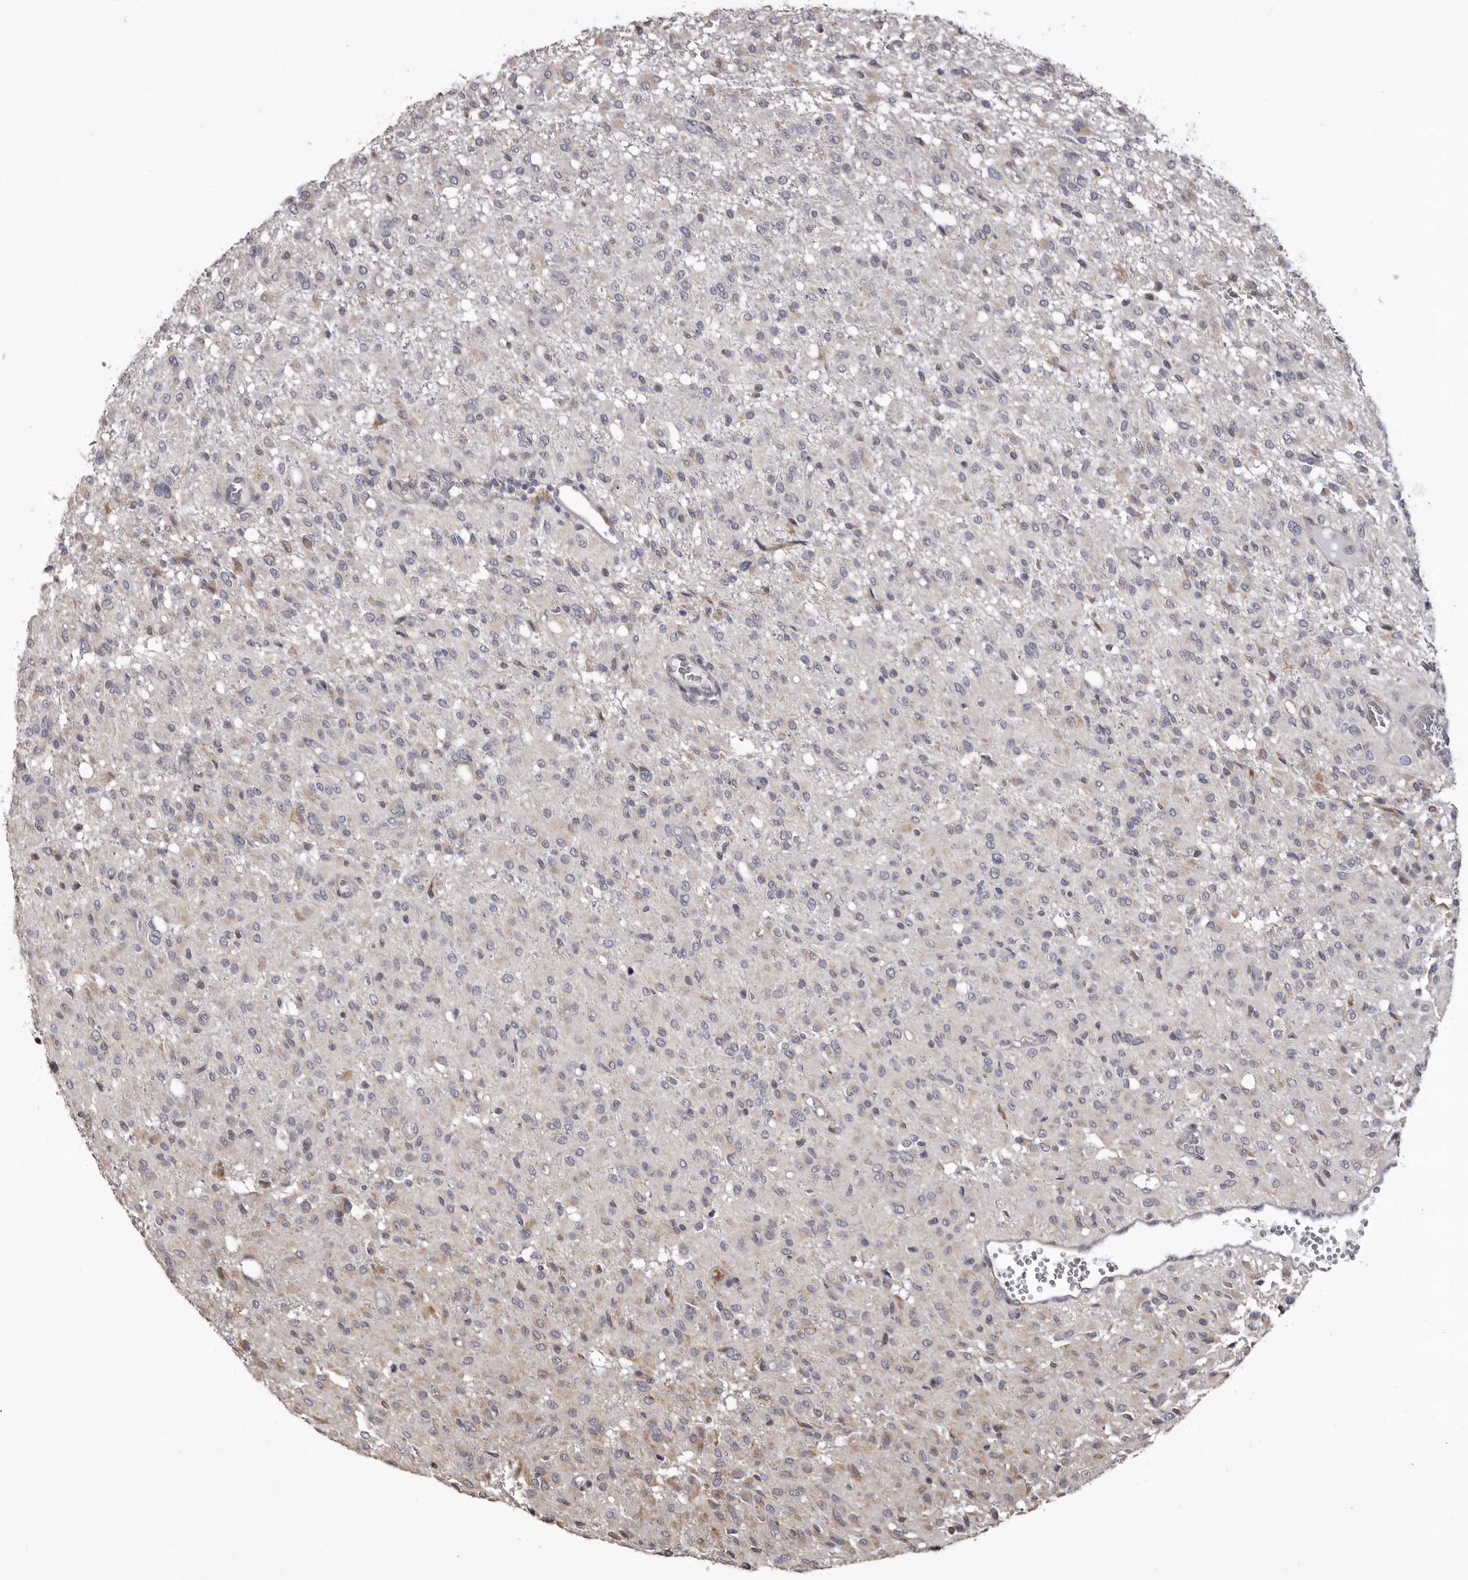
{"staining": {"intensity": "negative", "quantity": "none", "location": "none"}, "tissue": "glioma", "cell_type": "Tumor cells", "image_type": "cancer", "snomed": [{"axis": "morphology", "description": "Glioma, malignant, High grade"}, {"axis": "topography", "description": "Brain"}], "caption": "Immunohistochemical staining of high-grade glioma (malignant) displays no significant positivity in tumor cells.", "gene": "PIGX", "patient": {"sex": "female", "age": 59}}